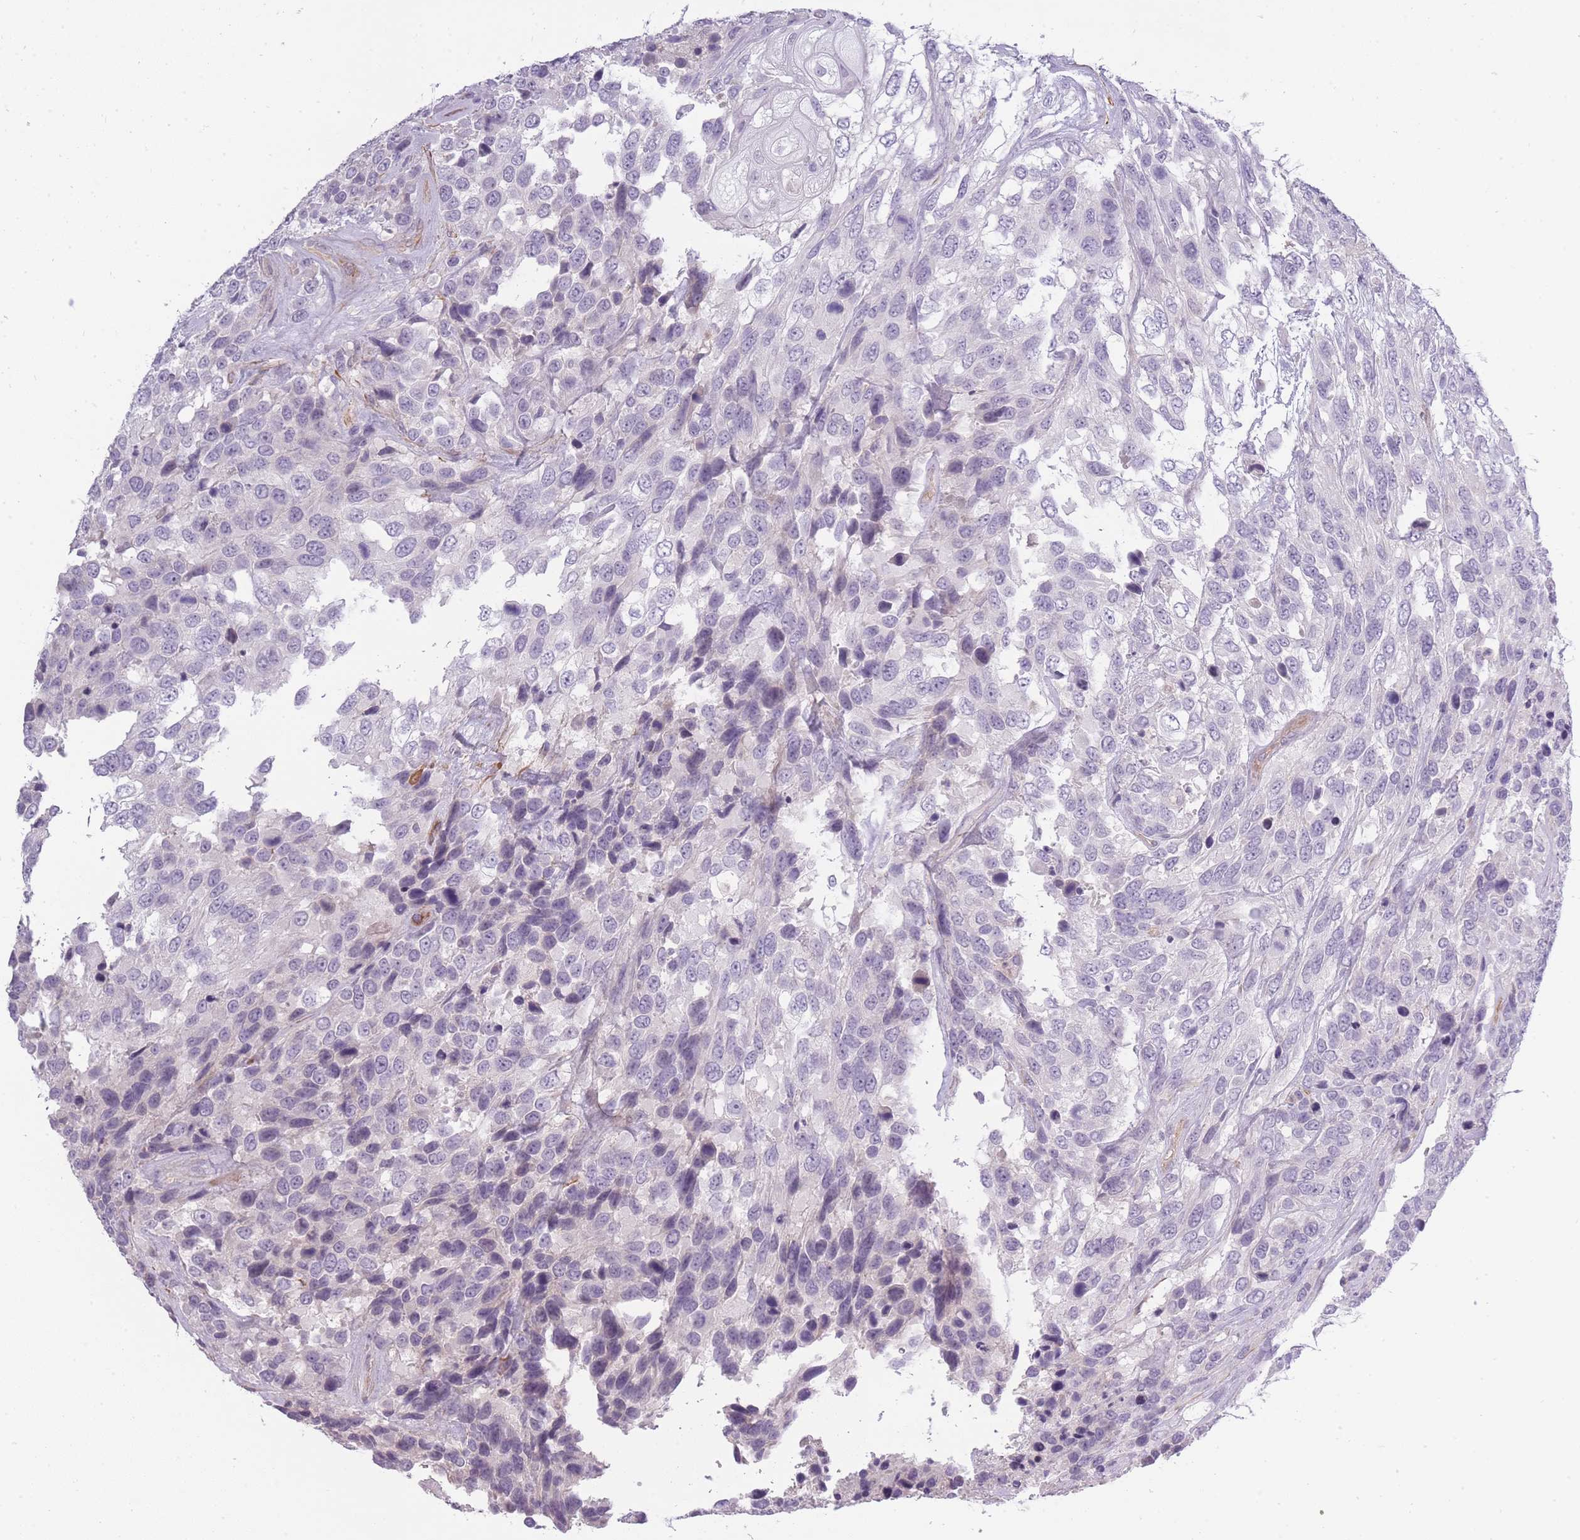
{"staining": {"intensity": "negative", "quantity": "none", "location": "none"}, "tissue": "urothelial cancer", "cell_type": "Tumor cells", "image_type": "cancer", "snomed": [{"axis": "morphology", "description": "Urothelial carcinoma, High grade"}, {"axis": "topography", "description": "Urinary bladder"}], "caption": "Urothelial carcinoma (high-grade) was stained to show a protein in brown. There is no significant expression in tumor cells.", "gene": "SLC8A2", "patient": {"sex": "female", "age": 70}}